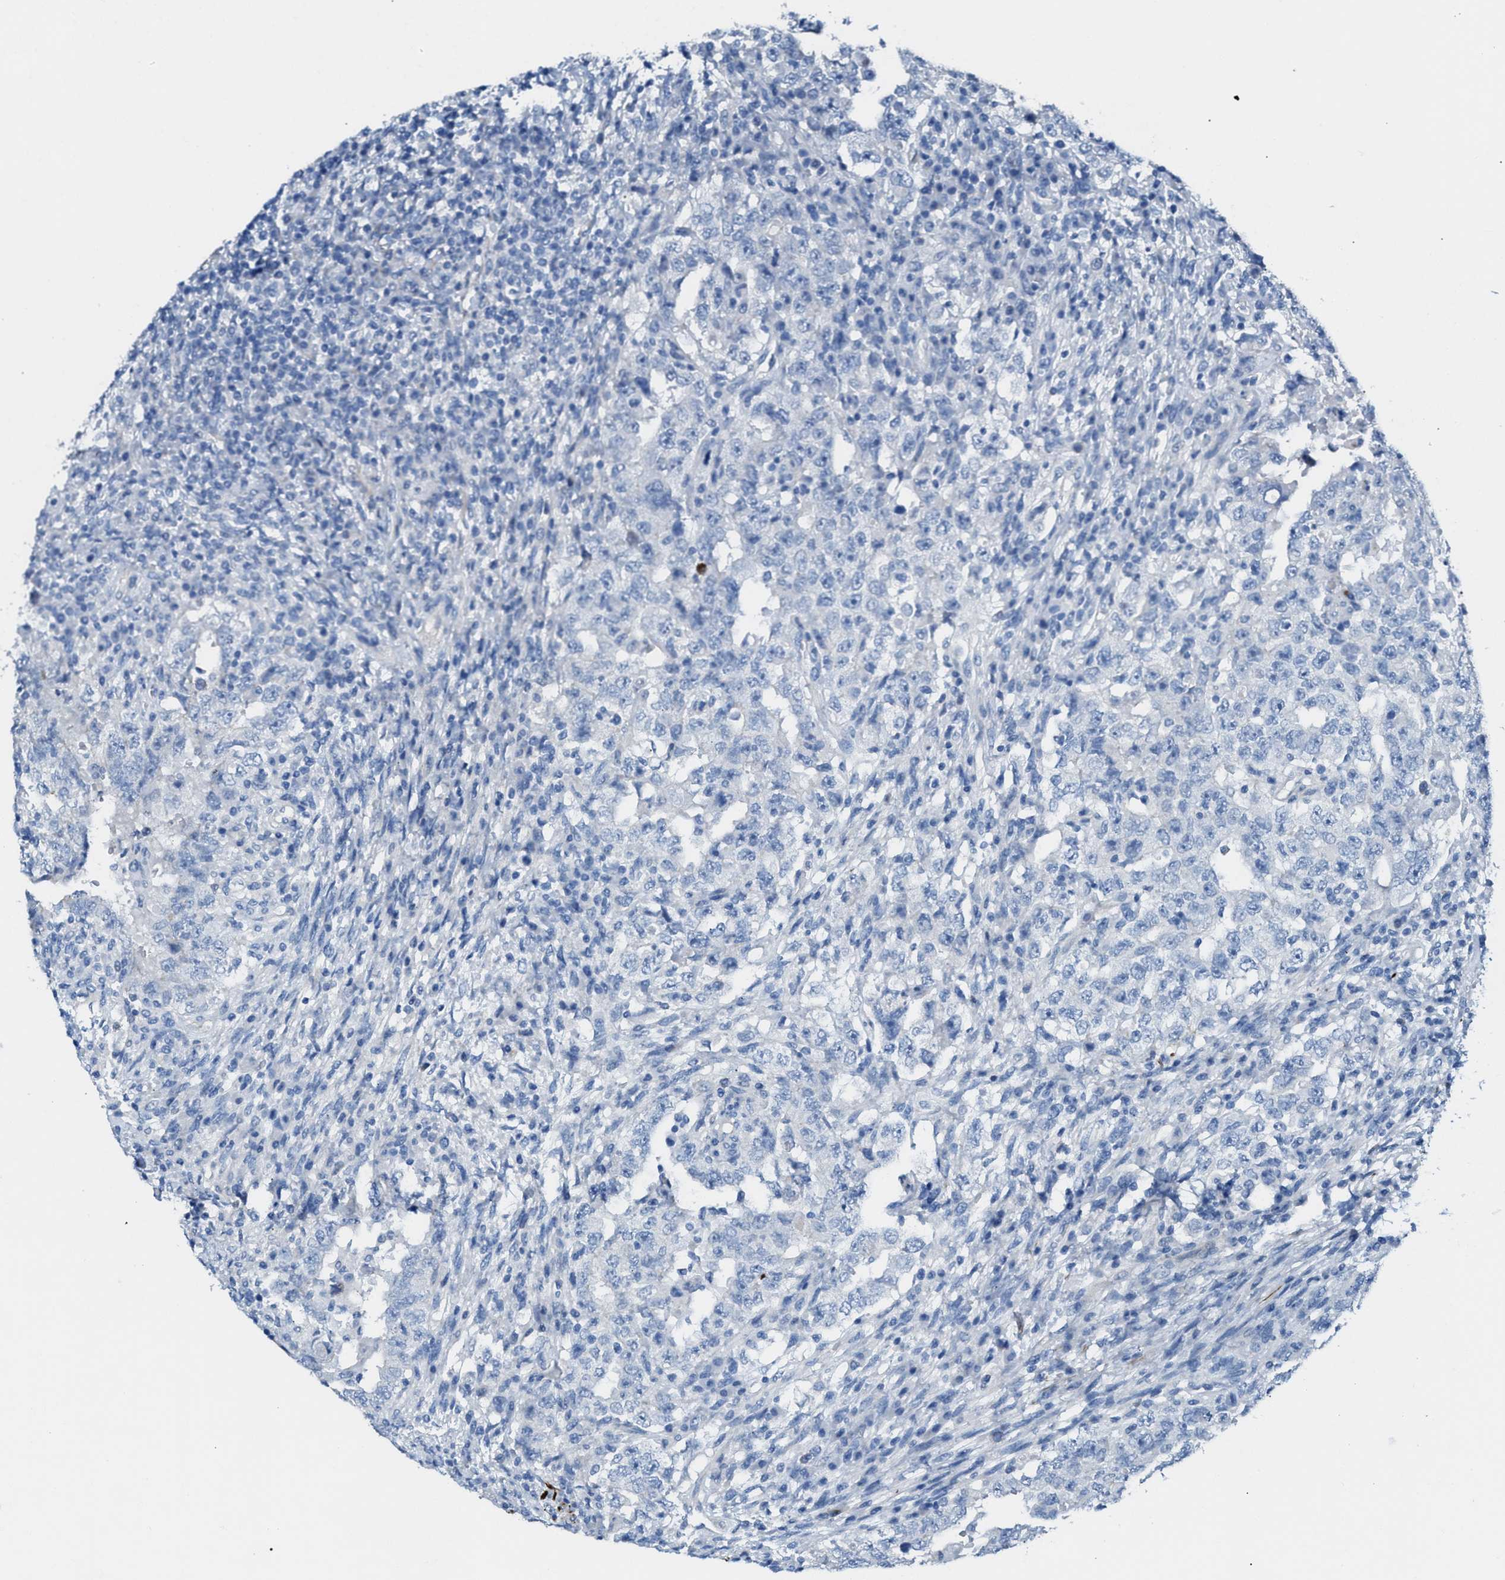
{"staining": {"intensity": "negative", "quantity": "none", "location": "none"}, "tissue": "testis cancer", "cell_type": "Tumor cells", "image_type": "cancer", "snomed": [{"axis": "morphology", "description": "Carcinoma, Embryonal, NOS"}, {"axis": "topography", "description": "Testis"}], "caption": "The histopathology image displays no significant positivity in tumor cells of testis cancer (embryonal carcinoma).", "gene": "MPP3", "patient": {"sex": "male", "age": 26}}